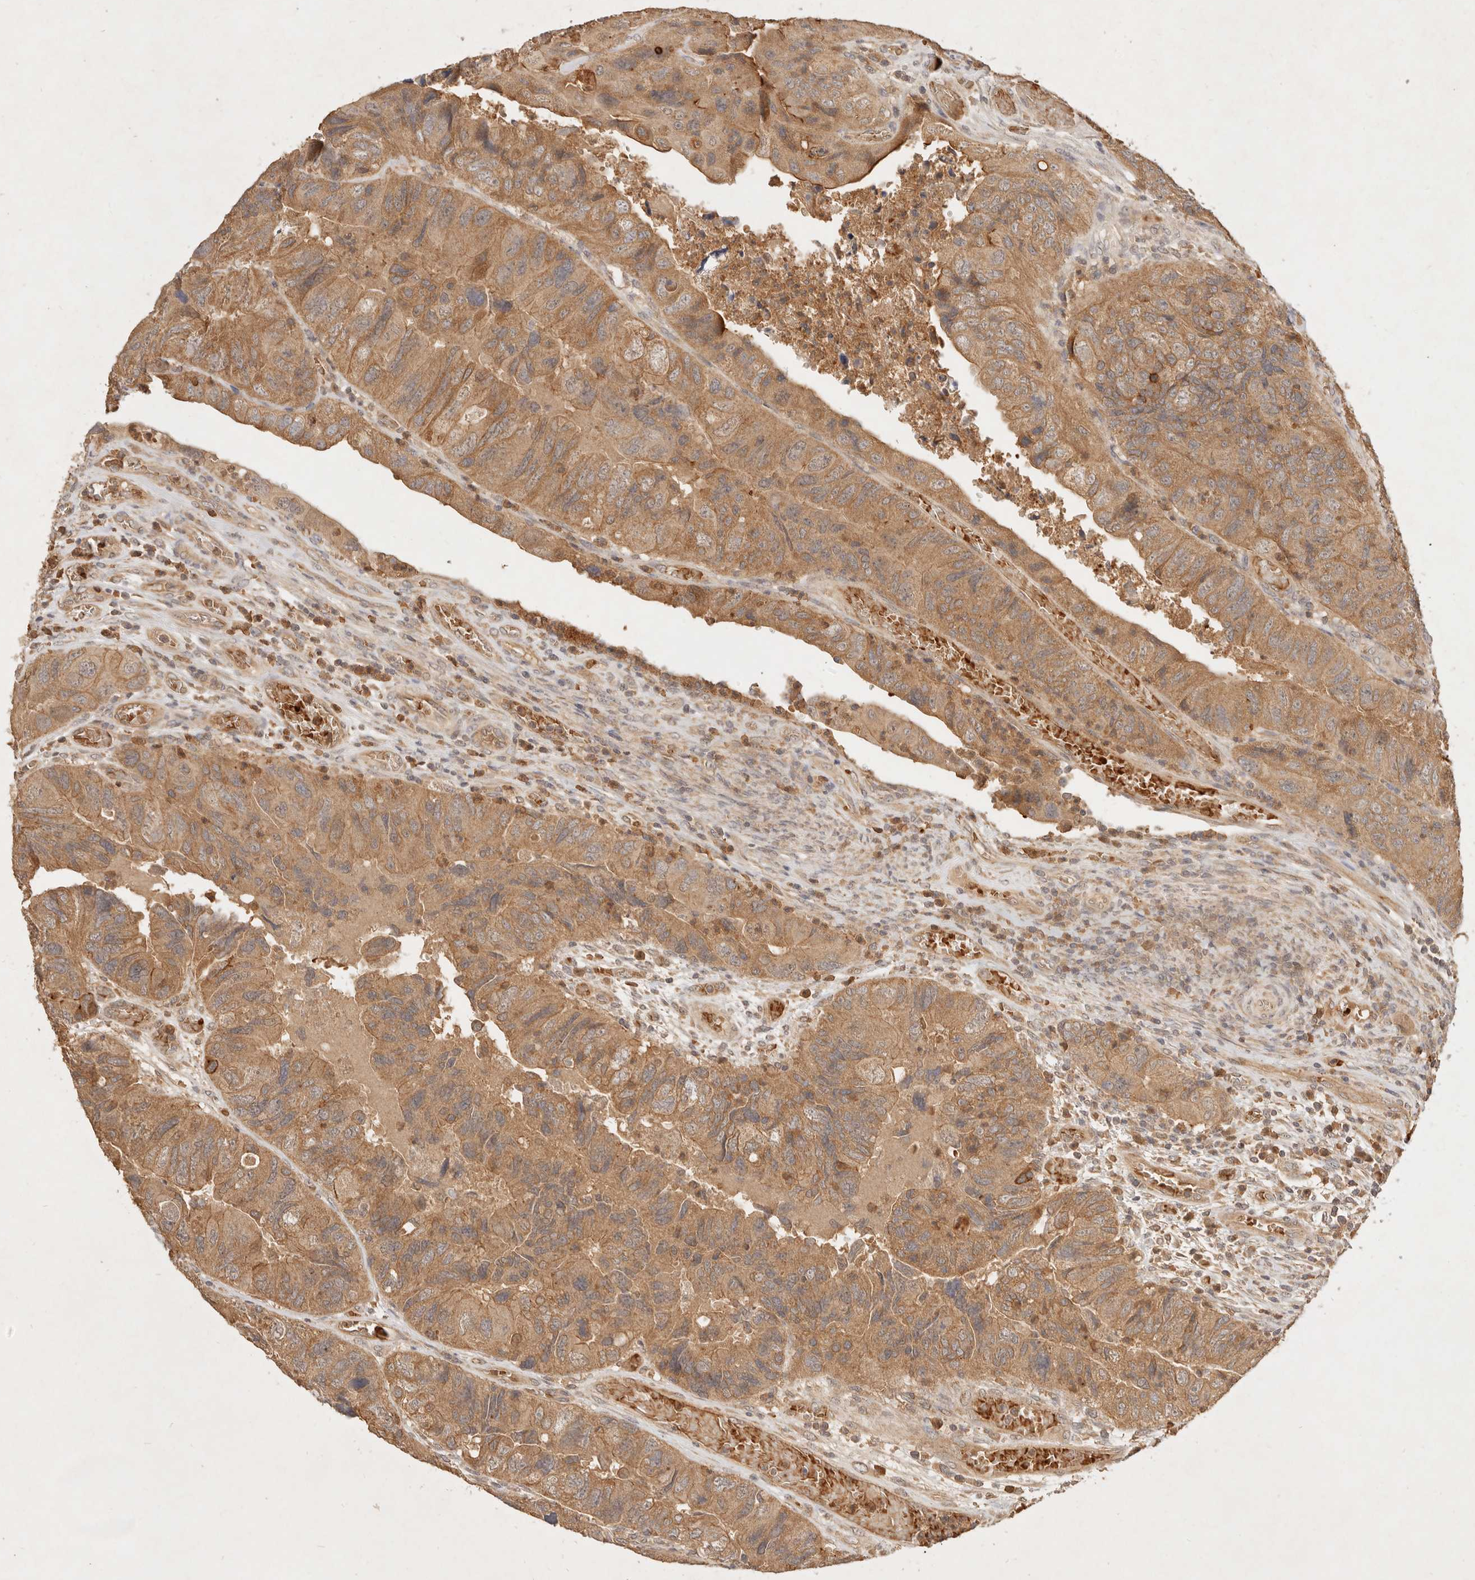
{"staining": {"intensity": "moderate", "quantity": ">75%", "location": "cytoplasmic/membranous"}, "tissue": "colorectal cancer", "cell_type": "Tumor cells", "image_type": "cancer", "snomed": [{"axis": "morphology", "description": "Adenocarcinoma, NOS"}, {"axis": "topography", "description": "Rectum"}], "caption": "Immunohistochemistry (IHC) staining of colorectal cancer (adenocarcinoma), which demonstrates medium levels of moderate cytoplasmic/membranous expression in approximately >75% of tumor cells indicating moderate cytoplasmic/membranous protein expression. The staining was performed using DAB (brown) for protein detection and nuclei were counterstained in hematoxylin (blue).", "gene": "FREM2", "patient": {"sex": "male", "age": 63}}